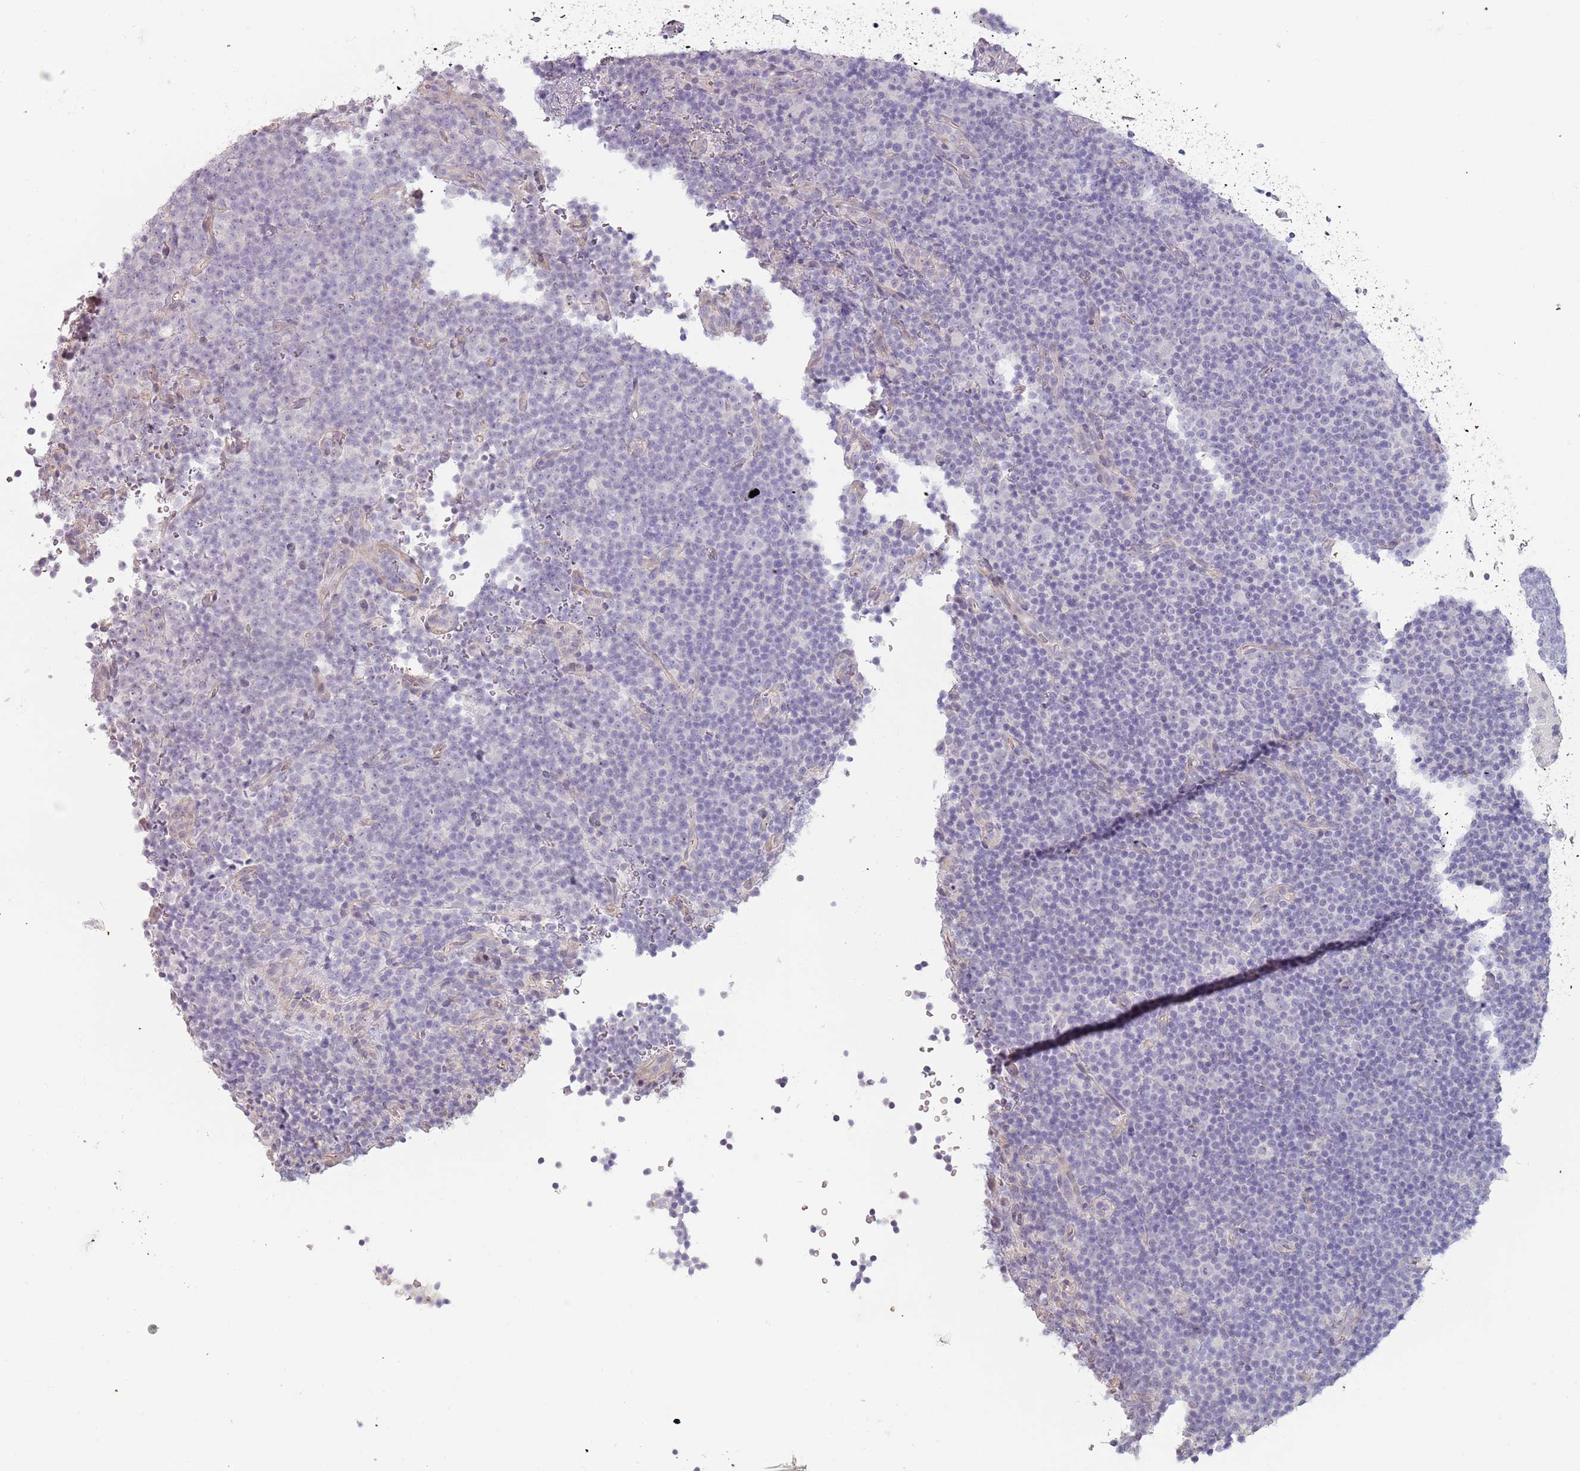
{"staining": {"intensity": "negative", "quantity": "none", "location": "none"}, "tissue": "lymphoma", "cell_type": "Tumor cells", "image_type": "cancer", "snomed": [{"axis": "morphology", "description": "Malignant lymphoma, non-Hodgkin's type, Low grade"}, {"axis": "topography", "description": "Lymph node"}], "caption": "The photomicrograph demonstrates no significant expression in tumor cells of low-grade malignant lymphoma, non-Hodgkin's type. Brightfield microscopy of IHC stained with DAB (brown) and hematoxylin (blue), captured at high magnification.", "gene": "RFX2", "patient": {"sex": "female", "age": 67}}